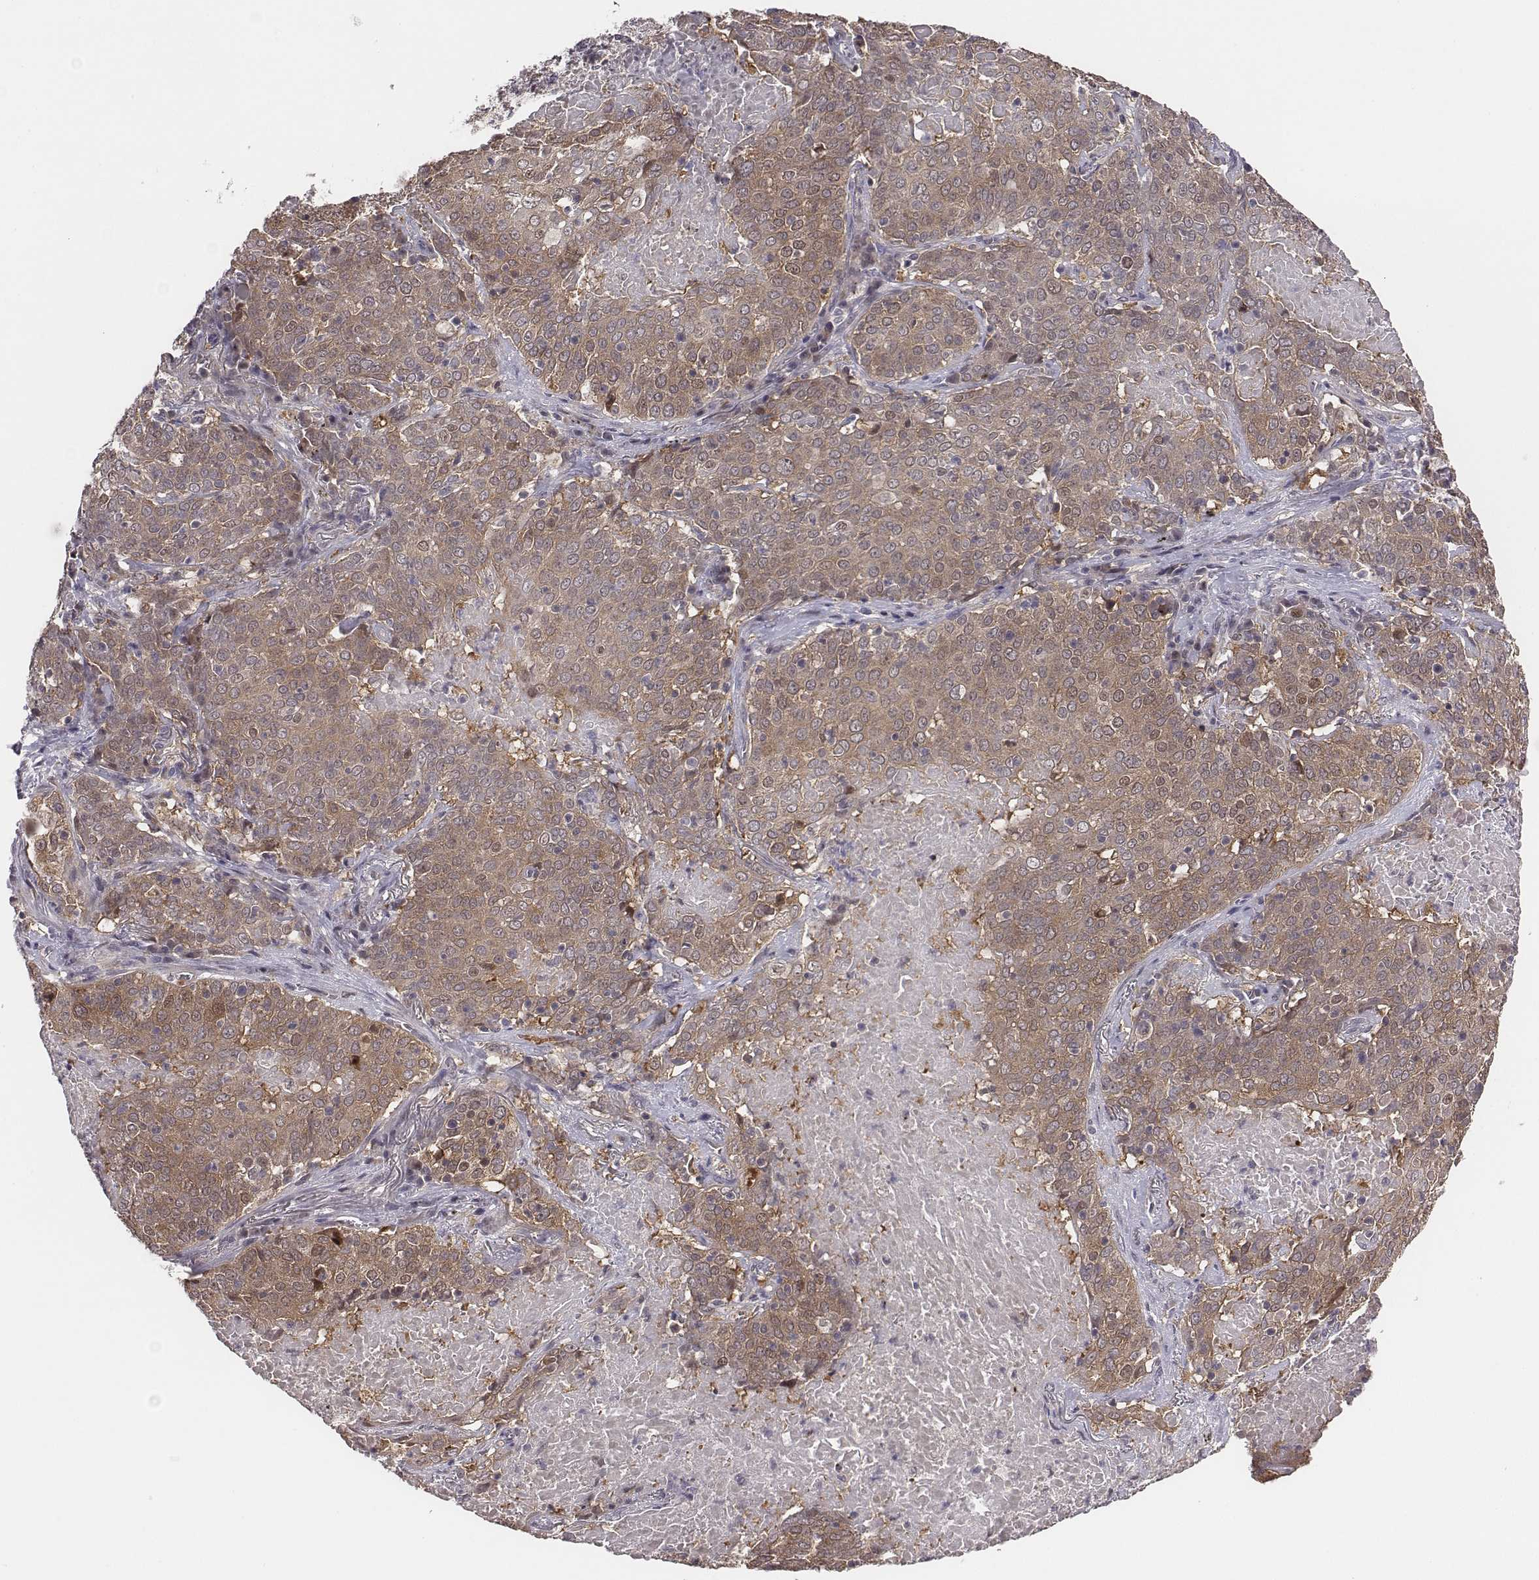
{"staining": {"intensity": "moderate", "quantity": ">75%", "location": "cytoplasmic/membranous"}, "tissue": "lung cancer", "cell_type": "Tumor cells", "image_type": "cancer", "snomed": [{"axis": "morphology", "description": "Squamous cell carcinoma, NOS"}, {"axis": "topography", "description": "Lung"}], "caption": "Moderate cytoplasmic/membranous protein positivity is seen in about >75% of tumor cells in lung cancer (squamous cell carcinoma).", "gene": "SMURF2", "patient": {"sex": "male", "age": 82}}